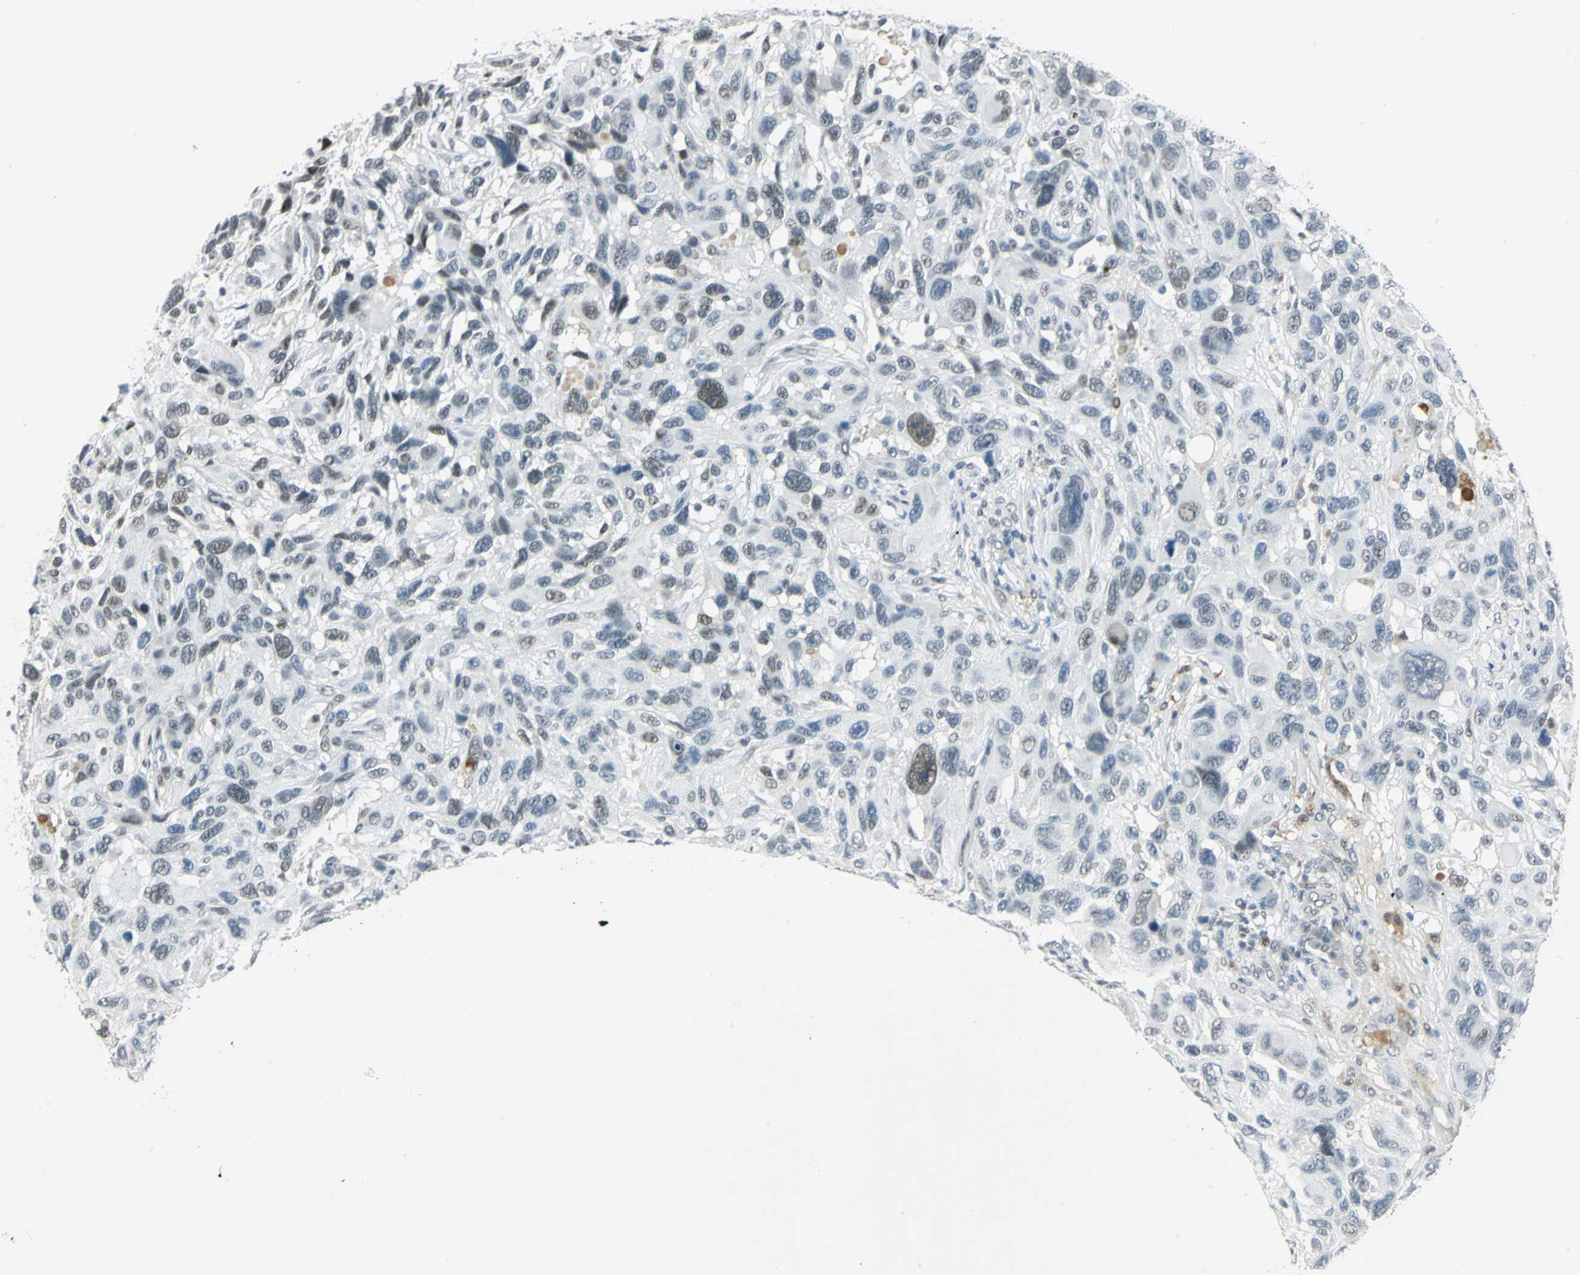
{"staining": {"intensity": "weak", "quantity": "<25%", "location": "nuclear"}, "tissue": "melanoma", "cell_type": "Tumor cells", "image_type": "cancer", "snomed": [{"axis": "morphology", "description": "Malignant melanoma, NOS"}, {"axis": "topography", "description": "Skin"}], "caption": "Malignant melanoma was stained to show a protein in brown. There is no significant staining in tumor cells.", "gene": "MTMR10", "patient": {"sex": "male", "age": 53}}